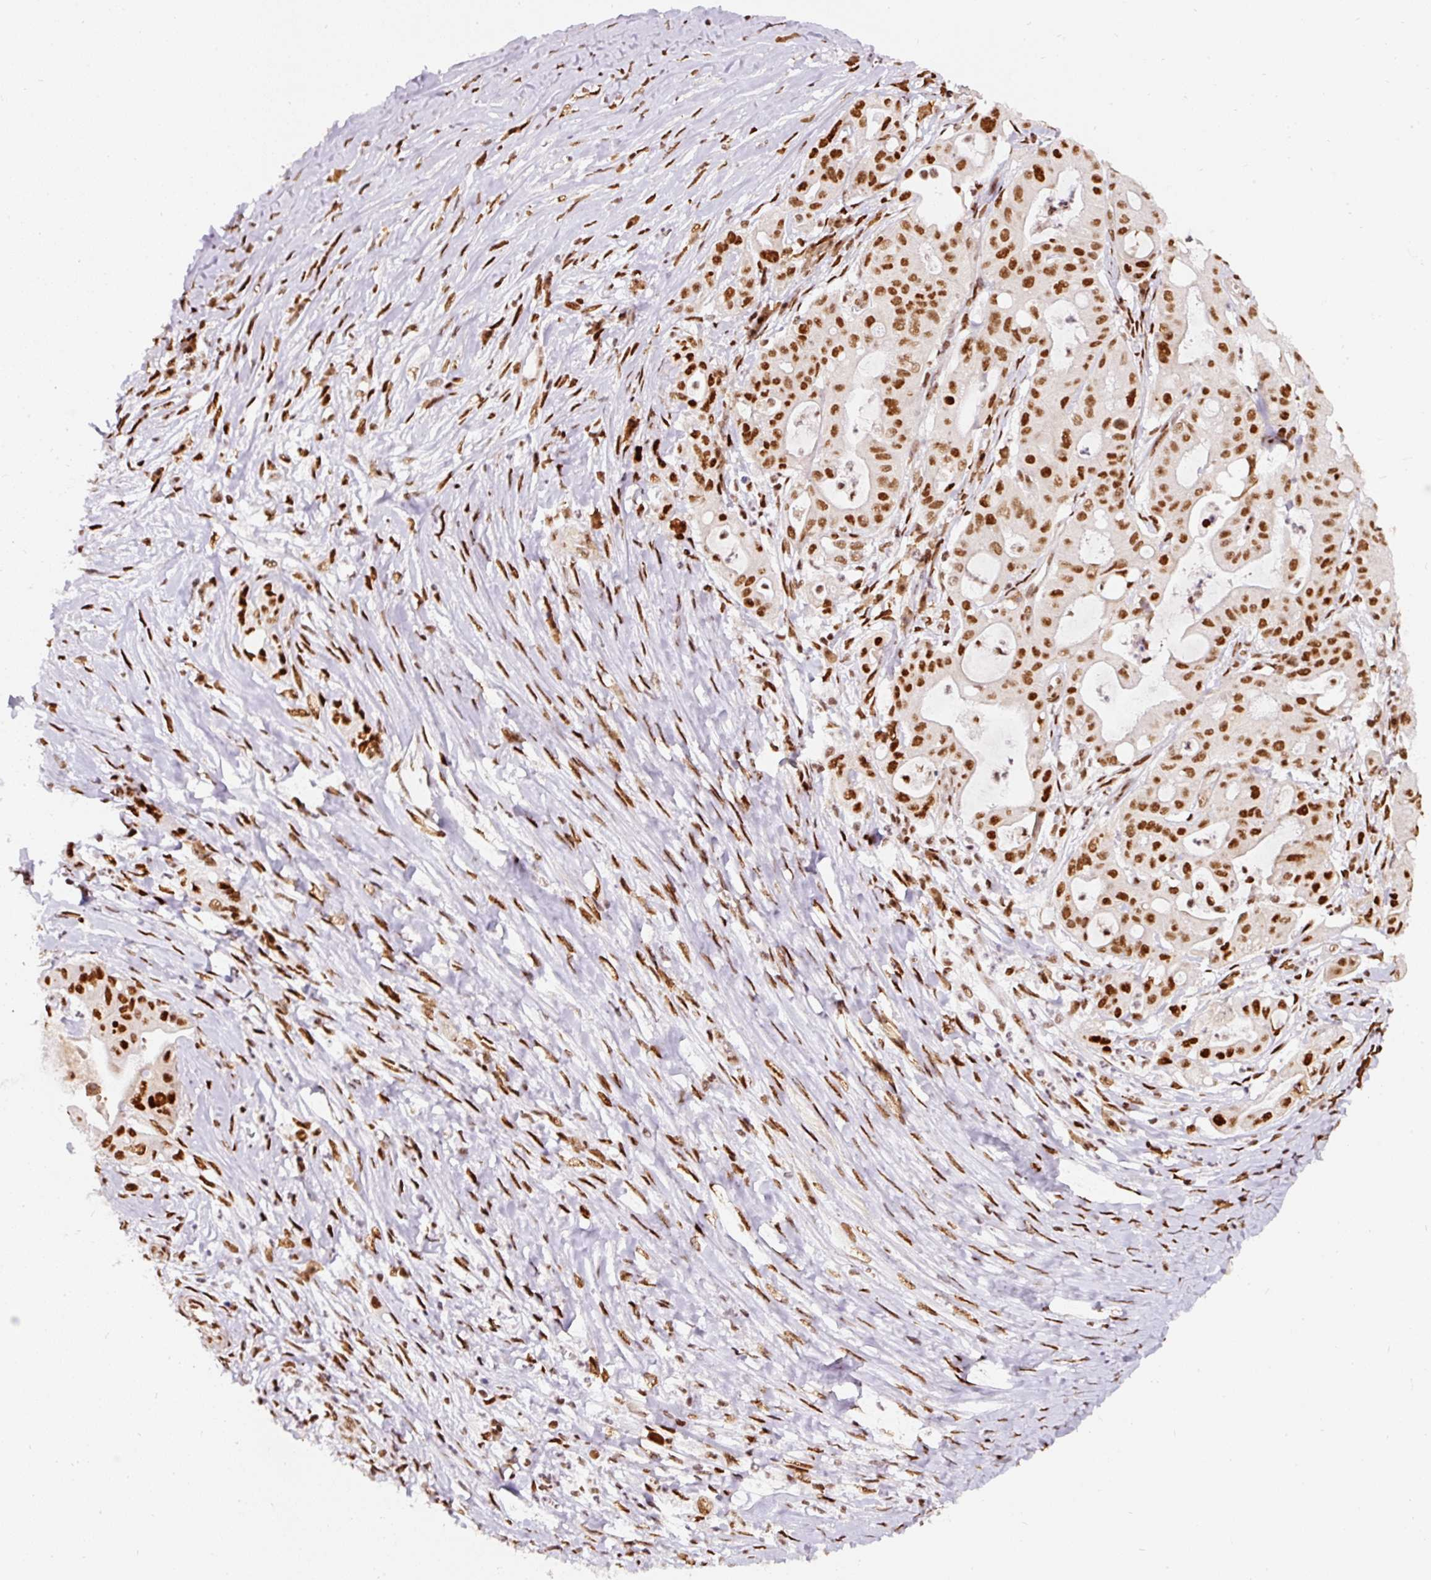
{"staining": {"intensity": "strong", "quantity": ">75%", "location": "nuclear"}, "tissue": "ovarian cancer", "cell_type": "Tumor cells", "image_type": "cancer", "snomed": [{"axis": "morphology", "description": "Cystadenocarcinoma, mucinous, NOS"}, {"axis": "topography", "description": "Ovary"}], "caption": "A micrograph of human ovarian mucinous cystadenocarcinoma stained for a protein reveals strong nuclear brown staining in tumor cells. The staining is performed using DAB (3,3'-diaminobenzidine) brown chromogen to label protein expression. The nuclei are counter-stained blue using hematoxylin.", "gene": "HNRNPC", "patient": {"sex": "female", "age": 70}}